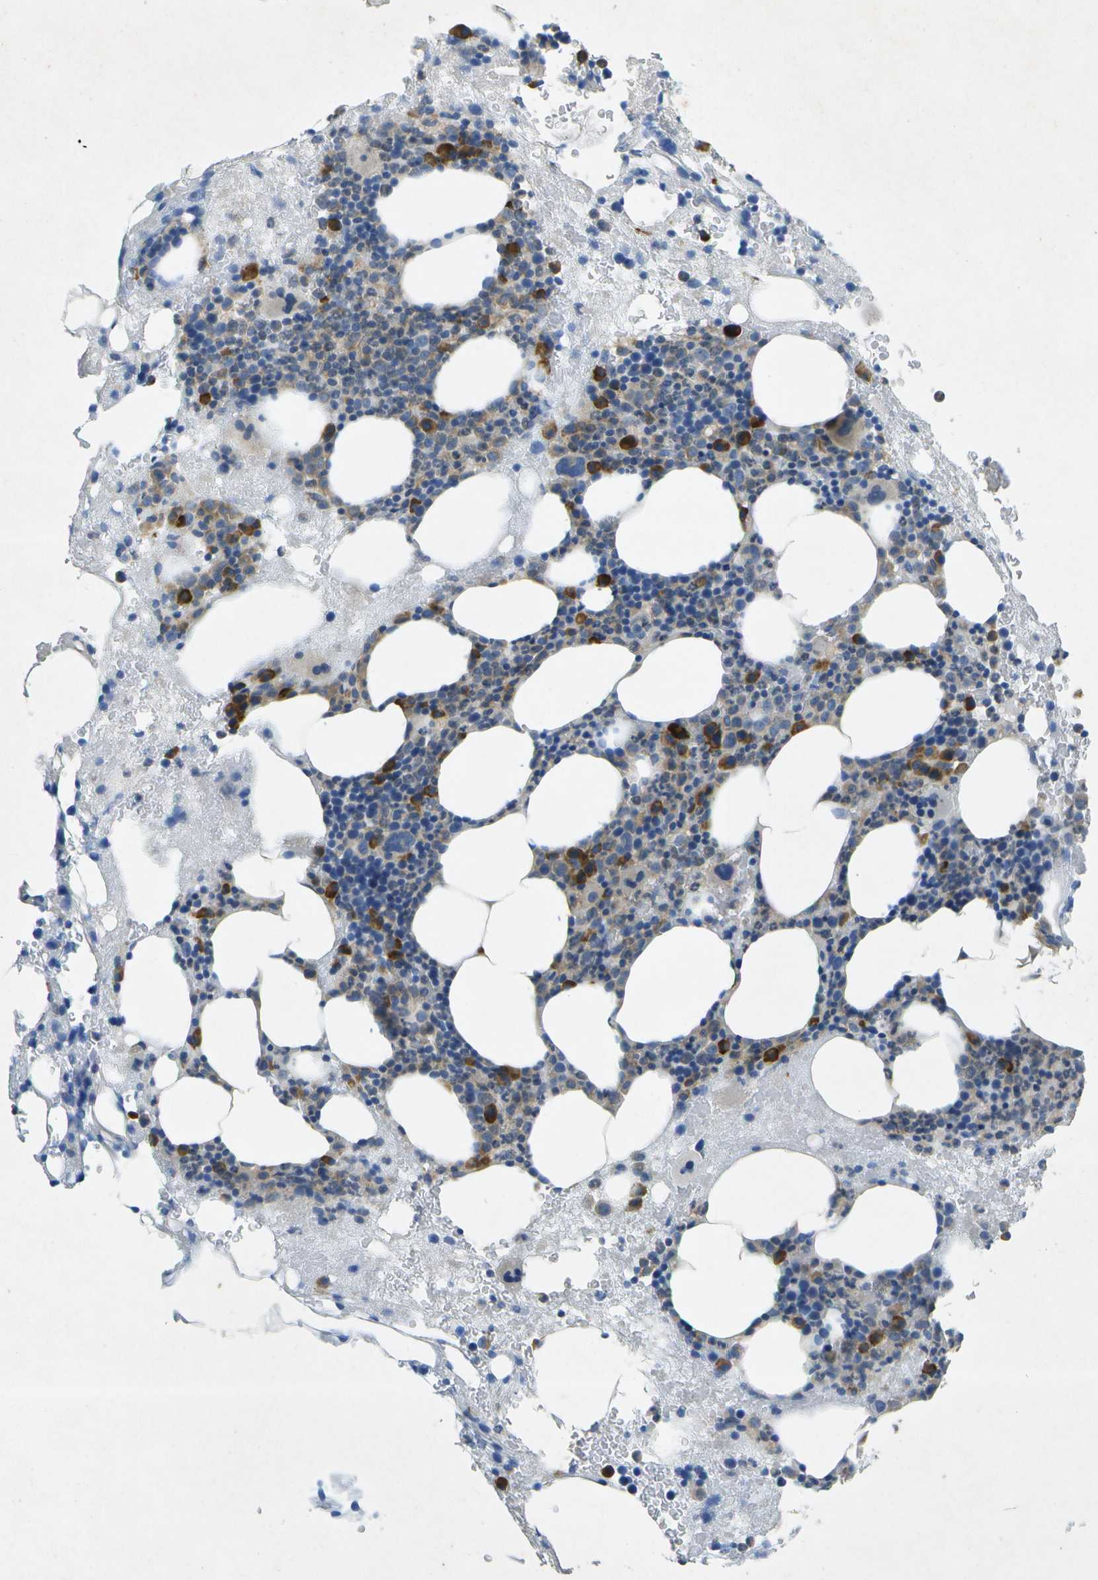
{"staining": {"intensity": "moderate", "quantity": "<25%", "location": "cytoplasmic/membranous"}, "tissue": "bone marrow", "cell_type": "Hematopoietic cells", "image_type": "normal", "snomed": [{"axis": "morphology", "description": "Normal tissue, NOS"}, {"axis": "morphology", "description": "Inflammation, NOS"}, {"axis": "topography", "description": "Bone marrow"}], "caption": "An image of bone marrow stained for a protein displays moderate cytoplasmic/membranous brown staining in hematopoietic cells.", "gene": "WNK2", "patient": {"sex": "female", "age": 78}}